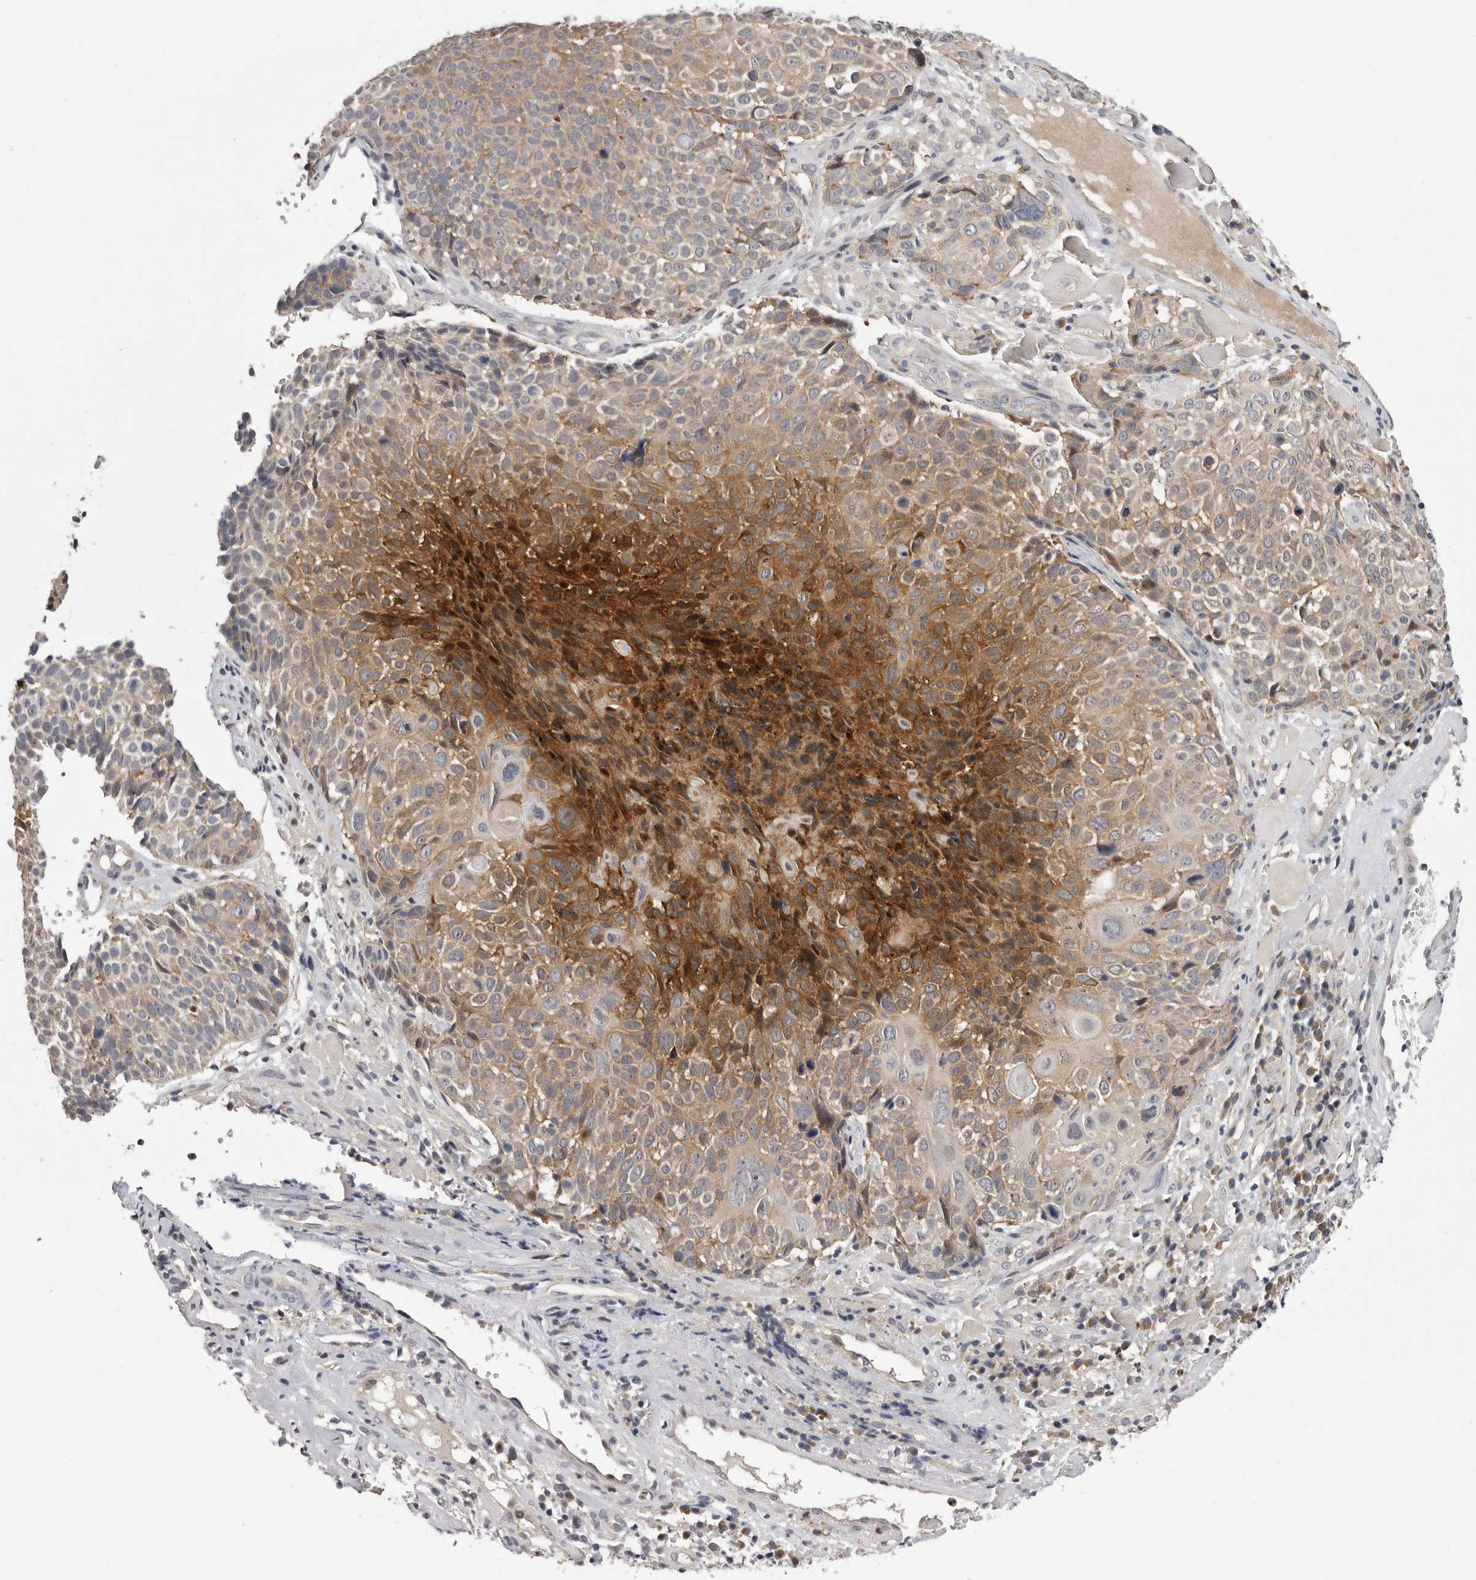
{"staining": {"intensity": "moderate", "quantity": ">75%", "location": "cytoplasmic/membranous"}, "tissue": "cervical cancer", "cell_type": "Tumor cells", "image_type": "cancer", "snomed": [{"axis": "morphology", "description": "Squamous cell carcinoma, NOS"}, {"axis": "topography", "description": "Cervix"}], "caption": "Protein staining of squamous cell carcinoma (cervical) tissue demonstrates moderate cytoplasmic/membranous positivity in about >75% of tumor cells.", "gene": "RALGPS2", "patient": {"sex": "female", "age": 74}}